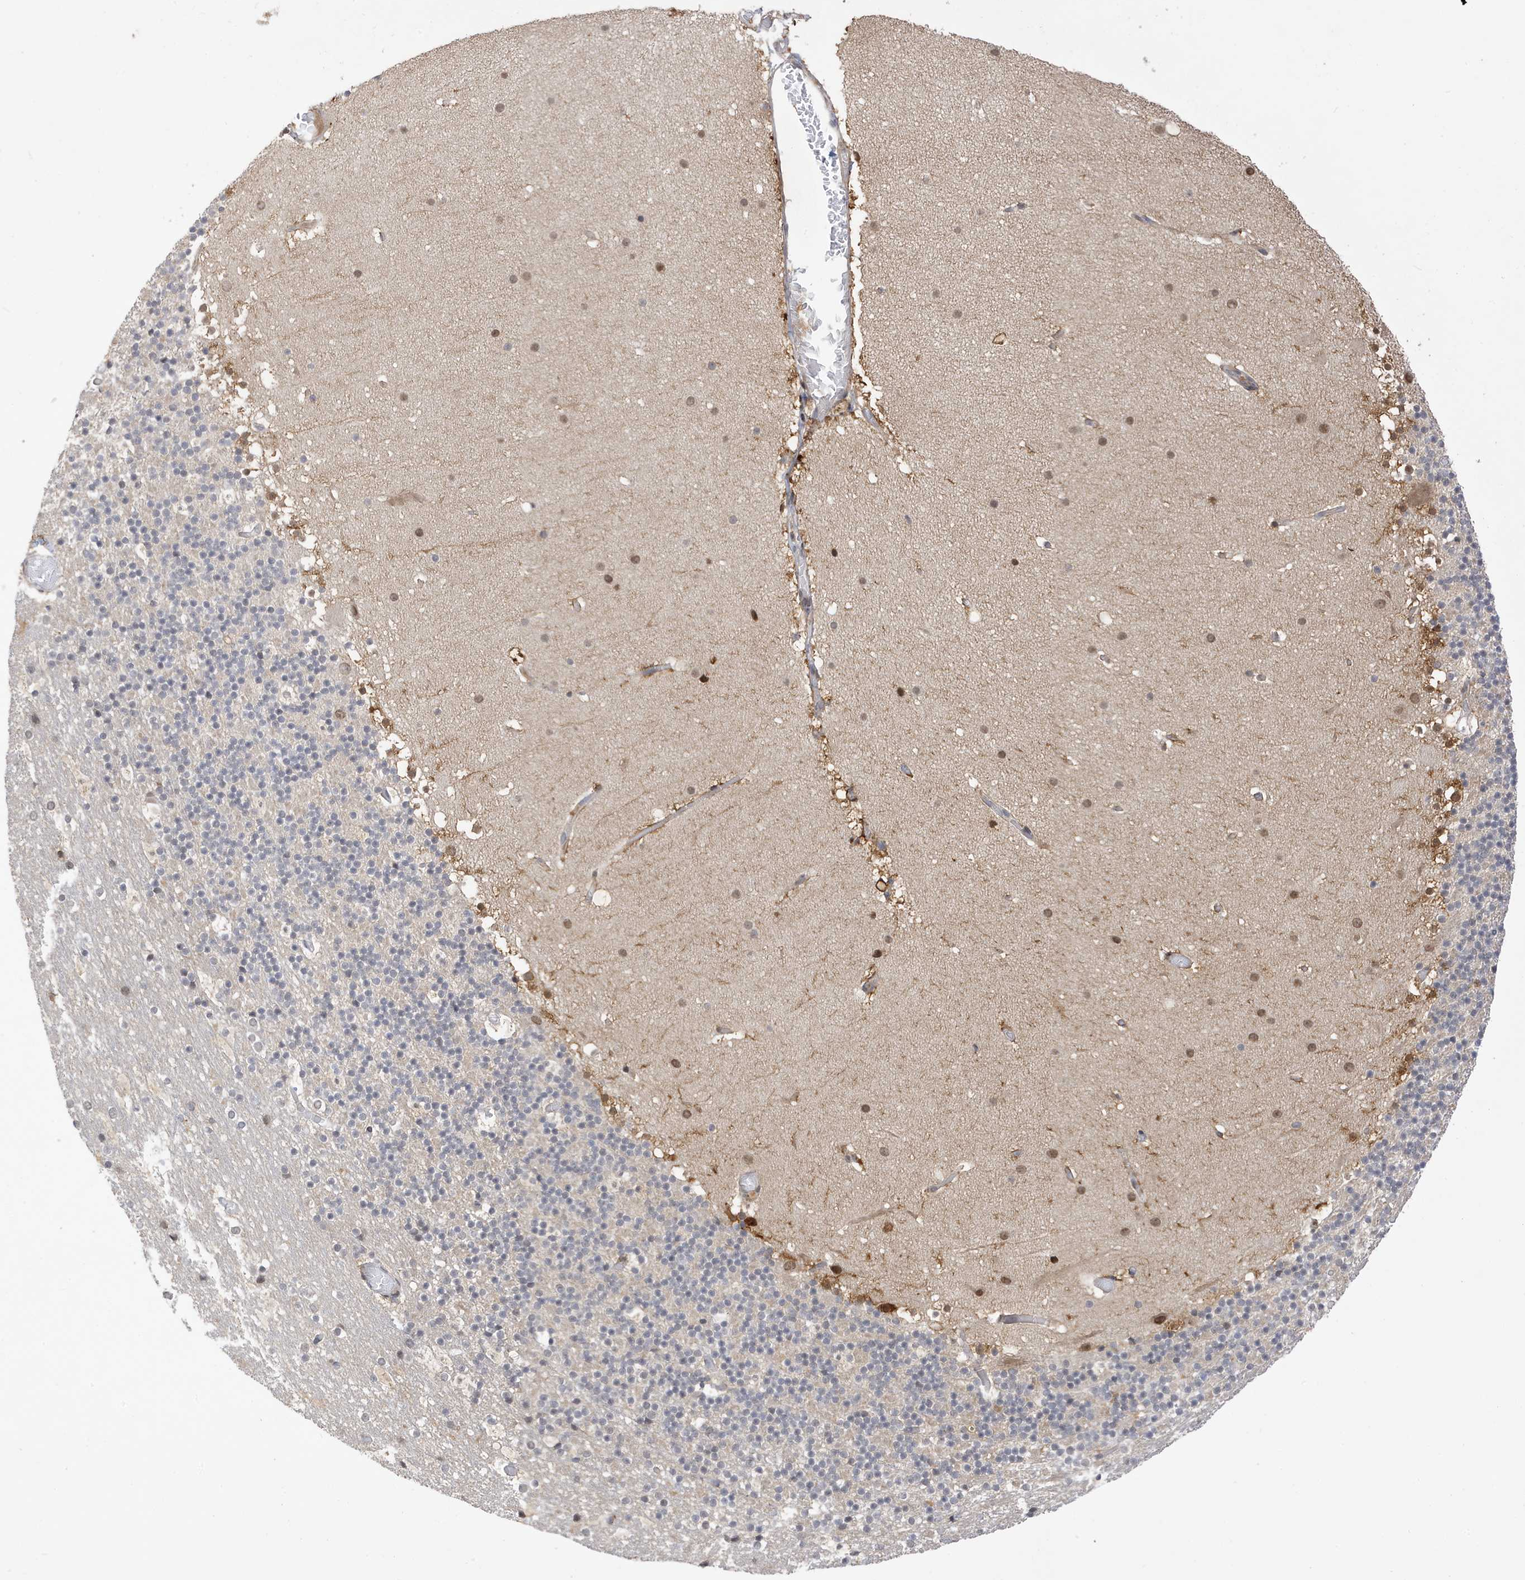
{"staining": {"intensity": "negative", "quantity": "none", "location": "none"}, "tissue": "cerebellum", "cell_type": "Cells in granular layer", "image_type": "normal", "snomed": [{"axis": "morphology", "description": "Normal tissue, NOS"}, {"axis": "topography", "description": "Cerebellum"}], "caption": "High power microscopy photomicrograph of an immunohistochemistry (IHC) histopathology image of benign cerebellum, revealing no significant staining in cells in granular layer.", "gene": "TAB3", "patient": {"sex": "male", "age": 57}}